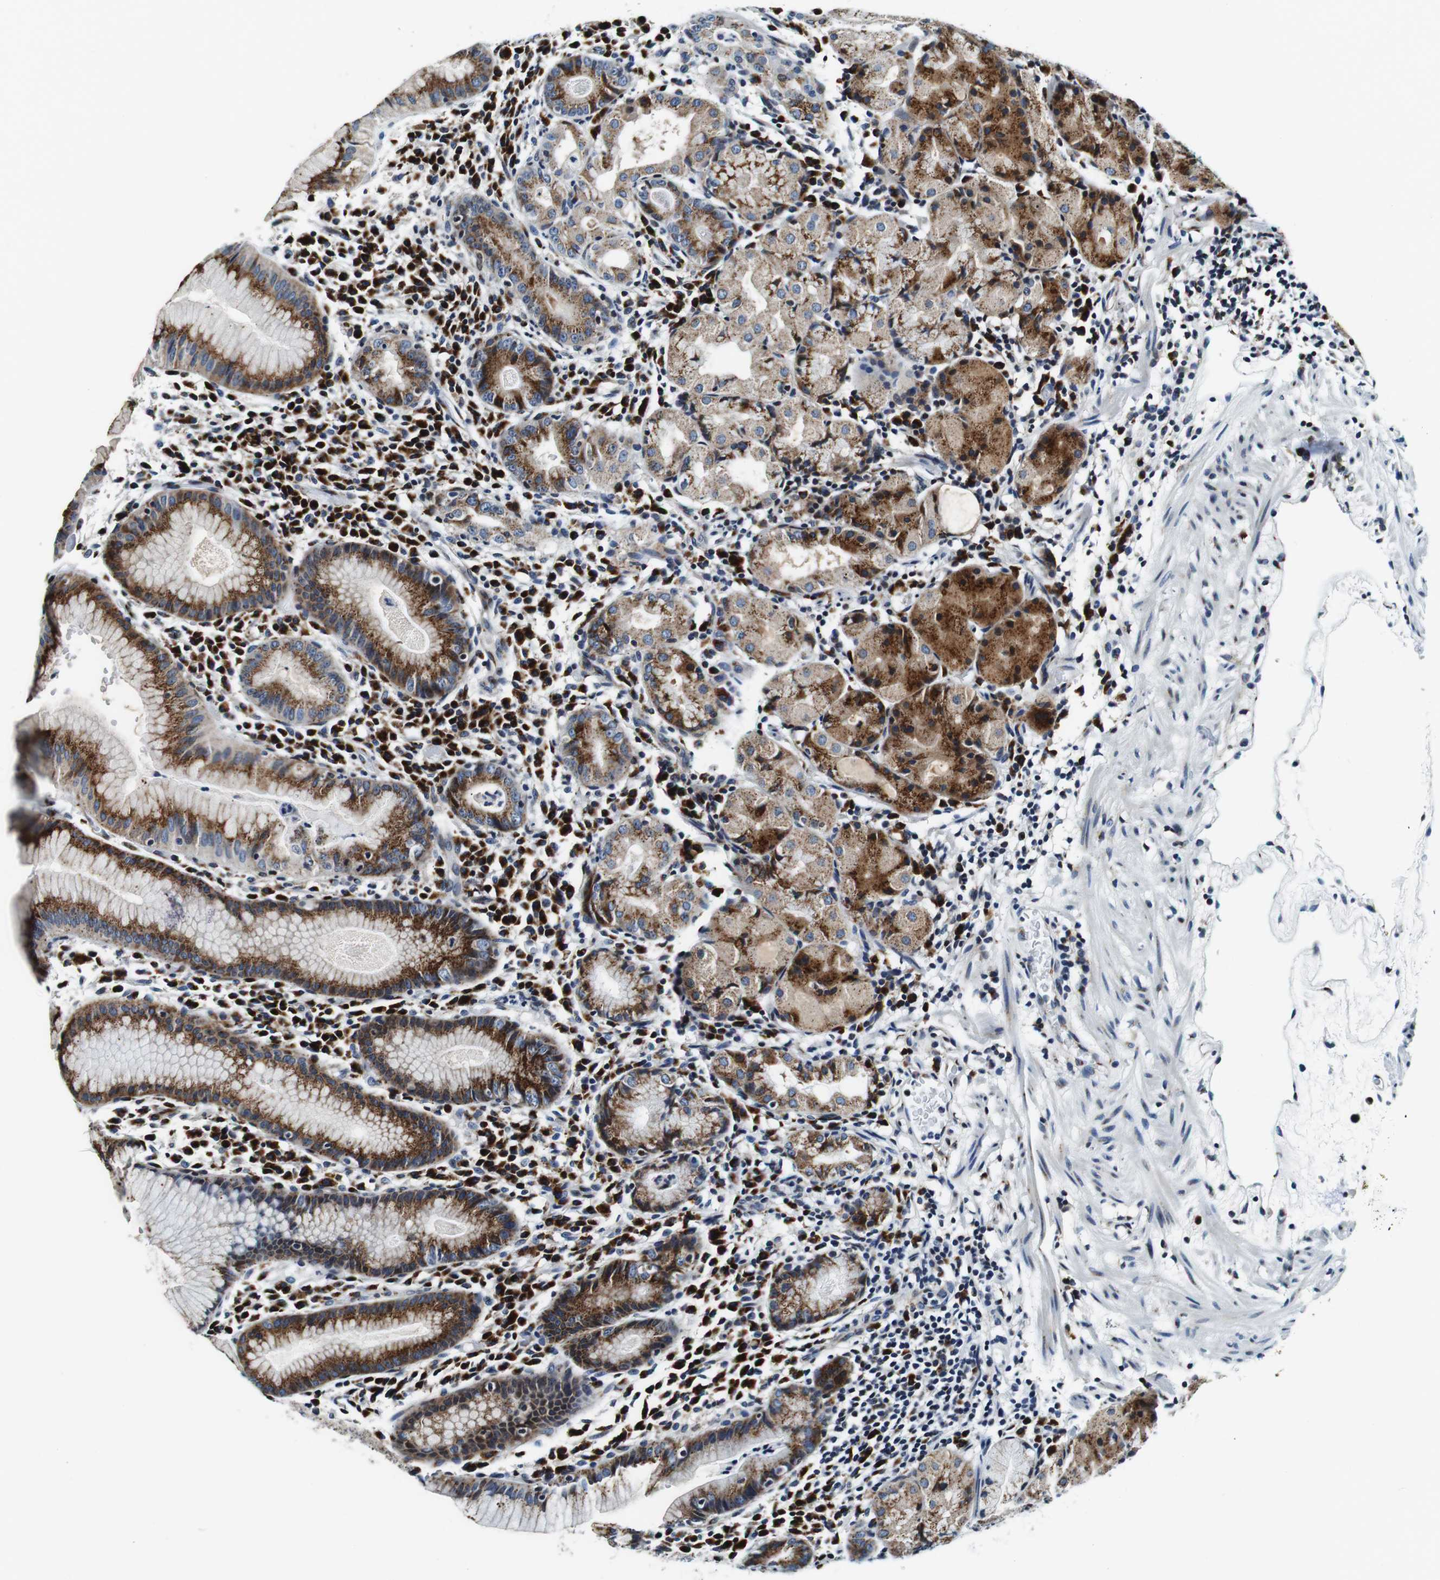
{"staining": {"intensity": "strong", "quantity": ">75%", "location": "cytoplasmic/membranous"}, "tissue": "stomach", "cell_type": "Glandular cells", "image_type": "normal", "snomed": [{"axis": "morphology", "description": "Normal tissue, NOS"}, {"axis": "topography", "description": "Stomach"}, {"axis": "topography", "description": "Stomach, lower"}], "caption": "The immunohistochemical stain labels strong cytoplasmic/membranous expression in glandular cells of normal stomach.", "gene": "FAR2", "patient": {"sex": "female", "age": 75}}